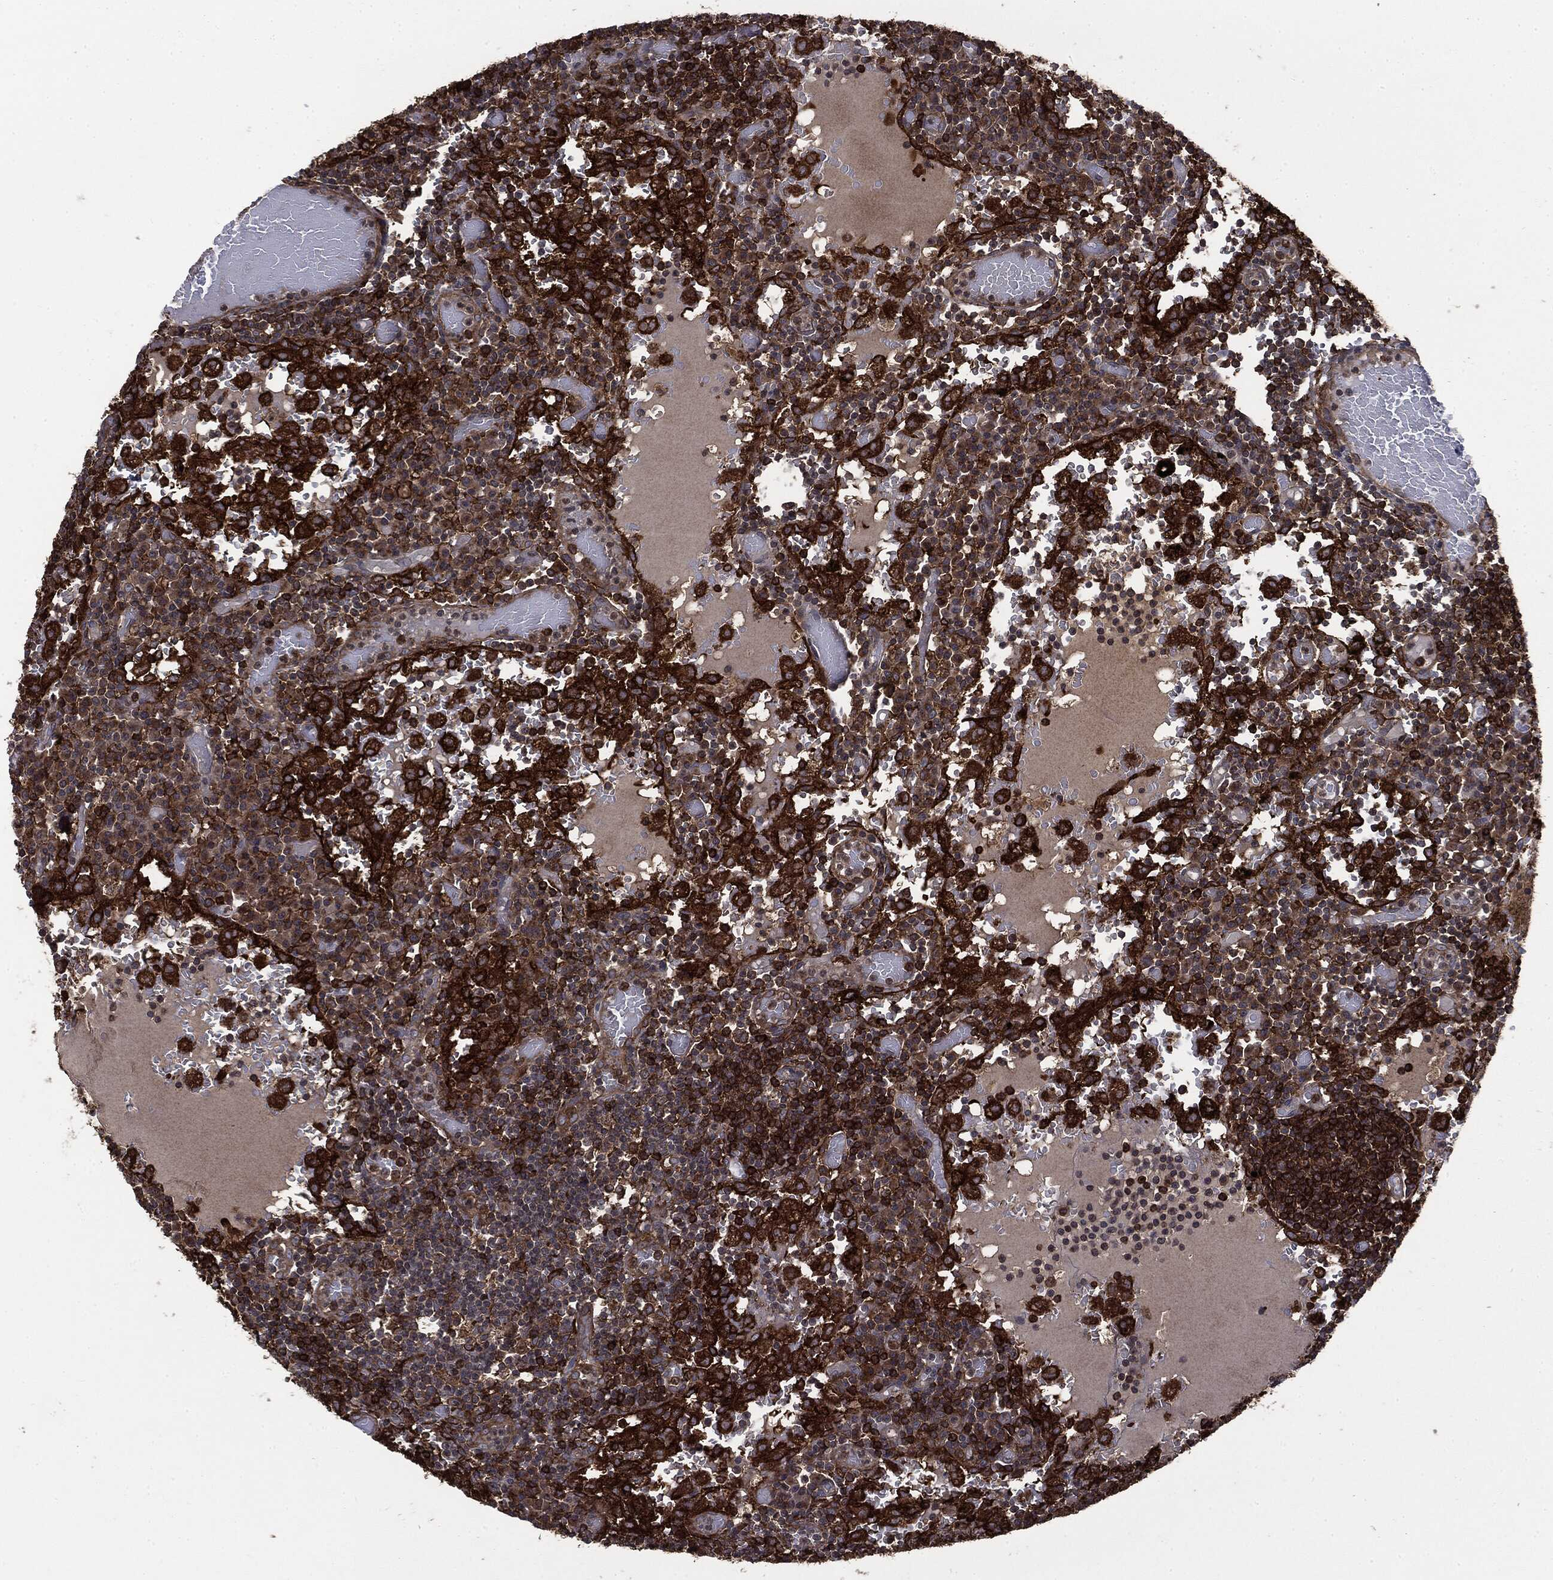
{"staining": {"intensity": "moderate", "quantity": ">75%", "location": "cytoplasmic/membranous"}, "tissue": "lymph node", "cell_type": "Germinal center cells", "image_type": "normal", "snomed": [{"axis": "morphology", "description": "Normal tissue, NOS"}, {"axis": "topography", "description": "Lymph node"}], "caption": "Germinal center cells exhibit medium levels of moderate cytoplasmic/membranous staining in approximately >75% of cells in benign human lymph node. (brown staining indicates protein expression, while blue staining denotes nuclei).", "gene": "SNX5", "patient": {"sex": "male", "age": 62}}